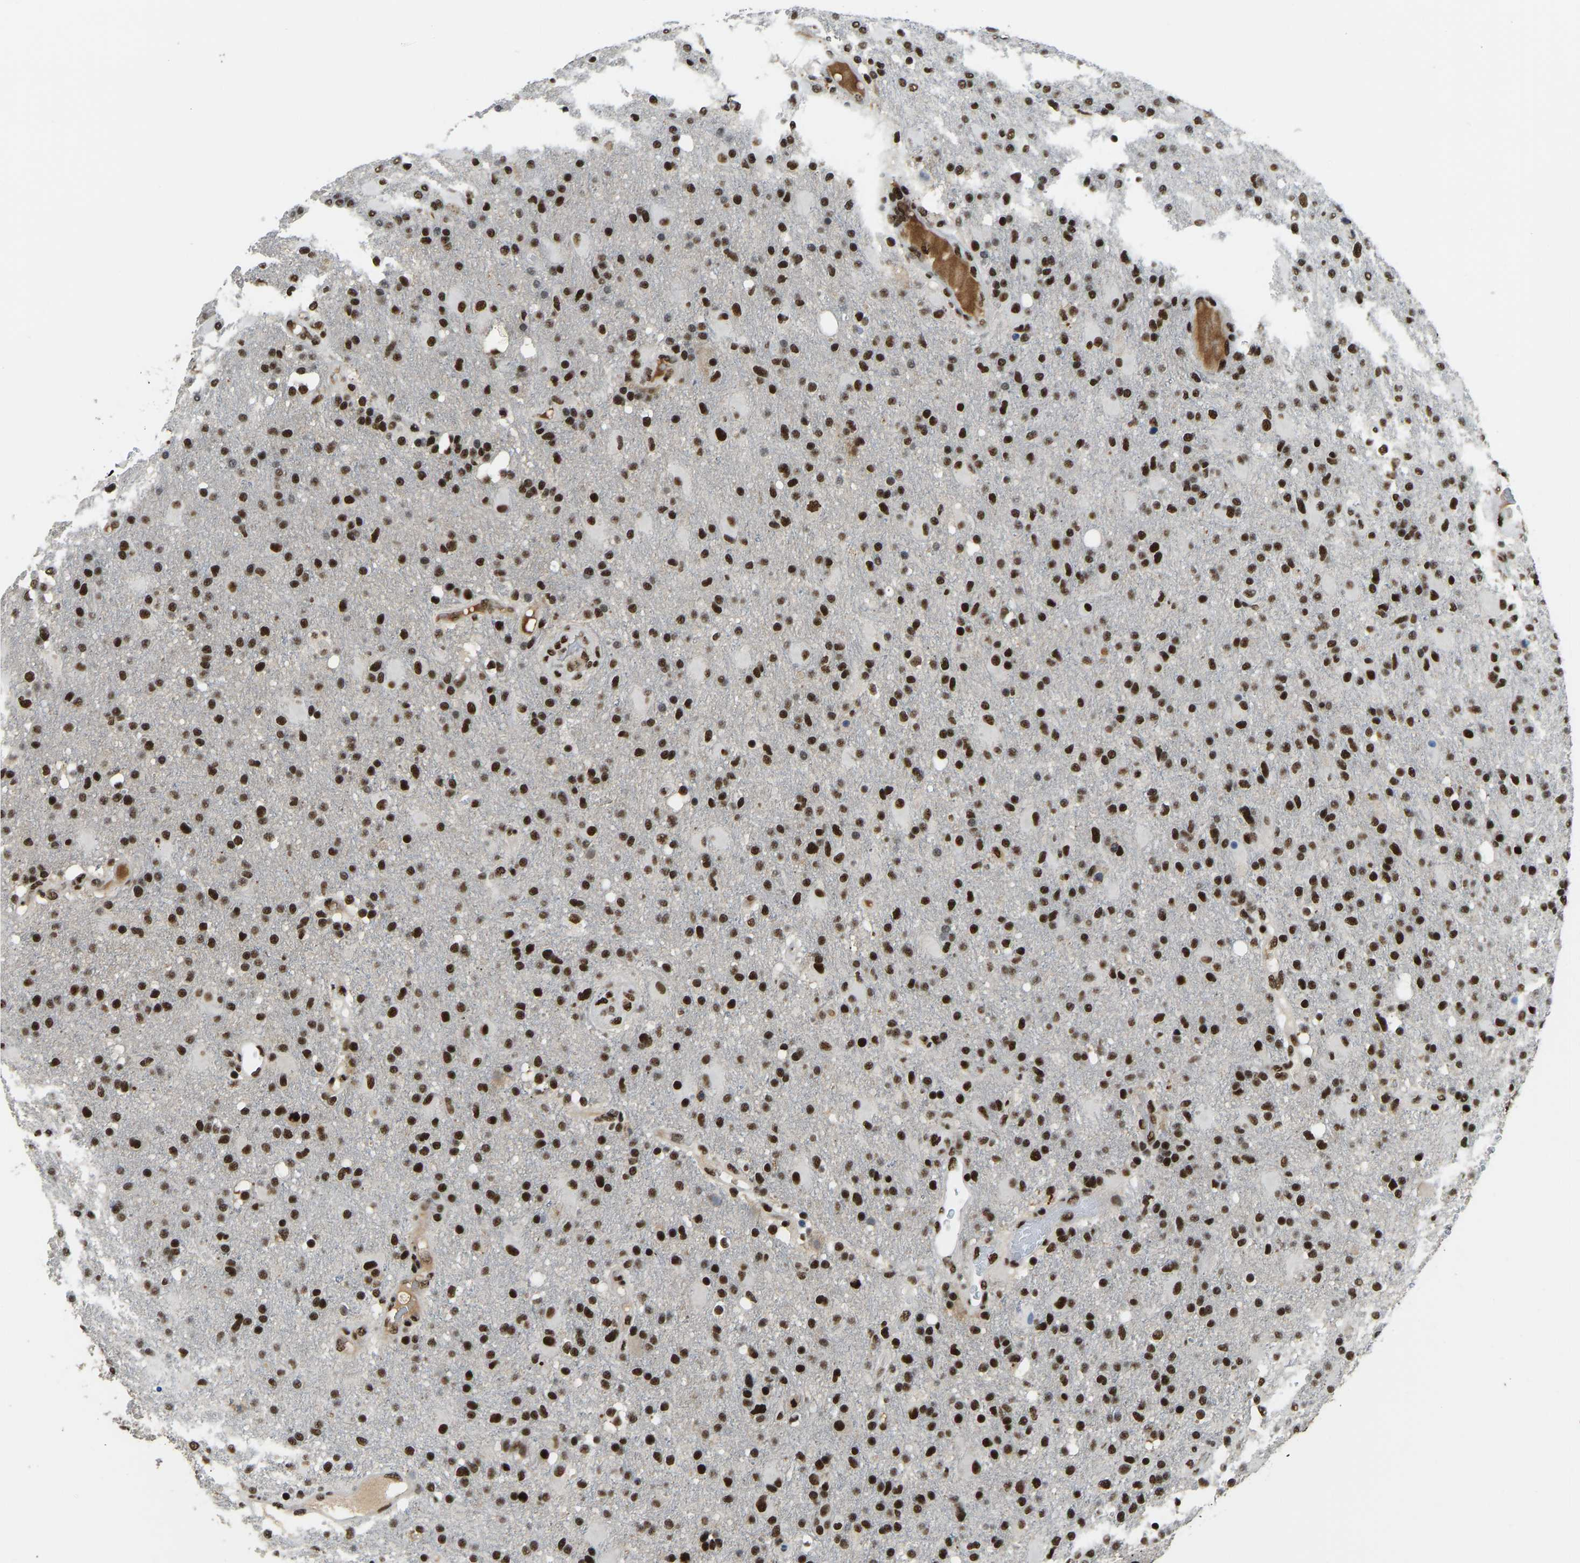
{"staining": {"intensity": "strong", "quantity": ">75%", "location": "nuclear"}, "tissue": "glioma", "cell_type": "Tumor cells", "image_type": "cancer", "snomed": [{"axis": "morphology", "description": "Glioma, malignant, High grade"}, {"axis": "topography", "description": "Brain"}], "caption": "IHC (DAB (3,3'-diaminobenzidine)) staining of human glioma displays strong nuclear protein staining in approximately >75% of tumor cells. Immunohistochemistry (ihc) stains the protein of interest in brown and the nuclei are stained blue.", "gene": "FOXK1", "patient": {"sex": "male", "age": 72}}